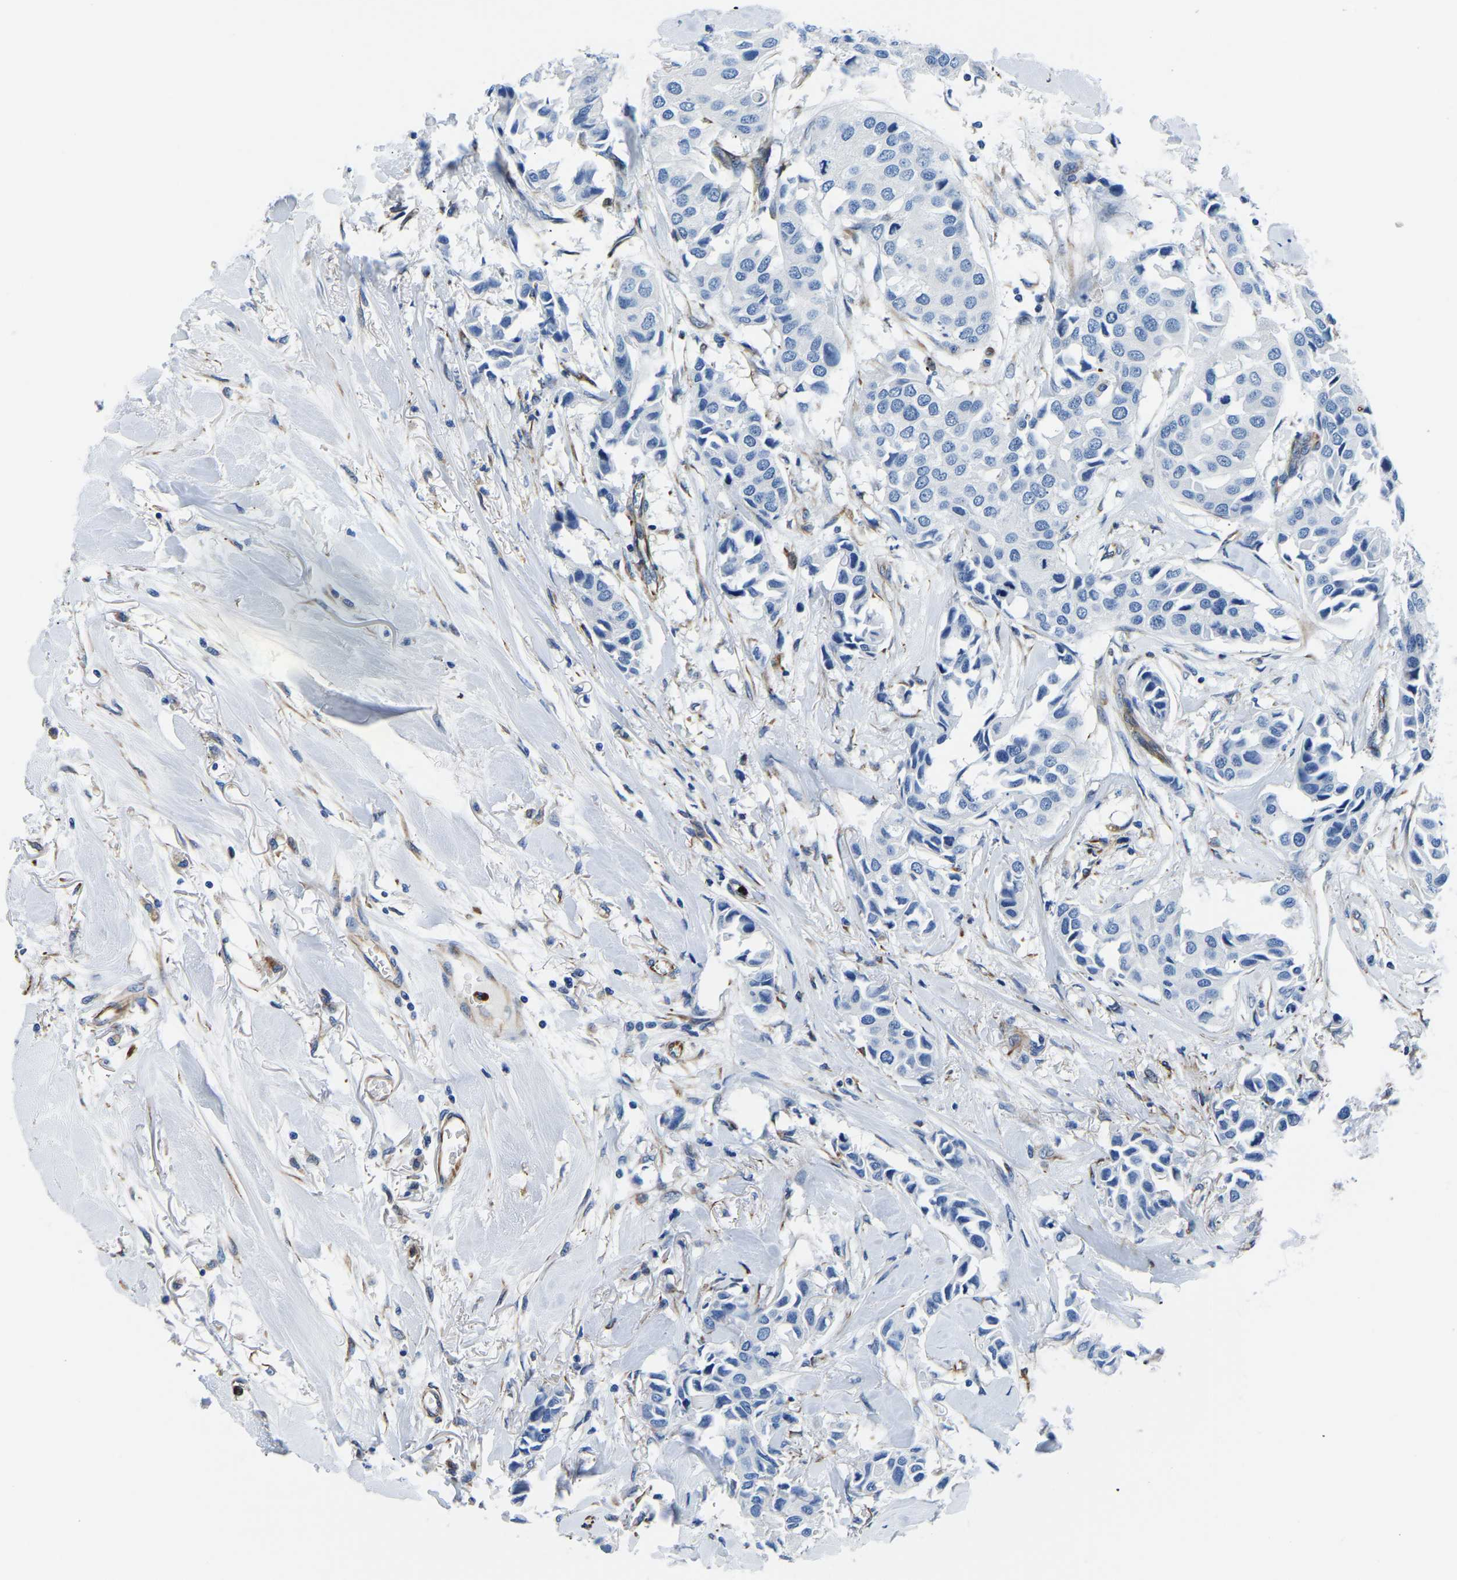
{"staining": {"intensity": "negative", "quantity": "none", "location": "none"}, "tissue": "breast cancer", "cell_type": "Tumor cells", "image_type": "cancer", "snomed": [{"axis": "morphology", "description": "Duct carcinoma"}, {"axis": "topography", "description": "Breast"}], "caption": "Immunohistochemistry (IHC) of infiltrating ductal carcinoma (breast) demonstrates no staining in tumor cells. Brightfield microscopy of immunohistochemistry stained with DAB (brown) and hematoxylin (blue), captured at high magnification.", "gene": "MS4A3", "patient": {"sex": "female", "age": 80}}